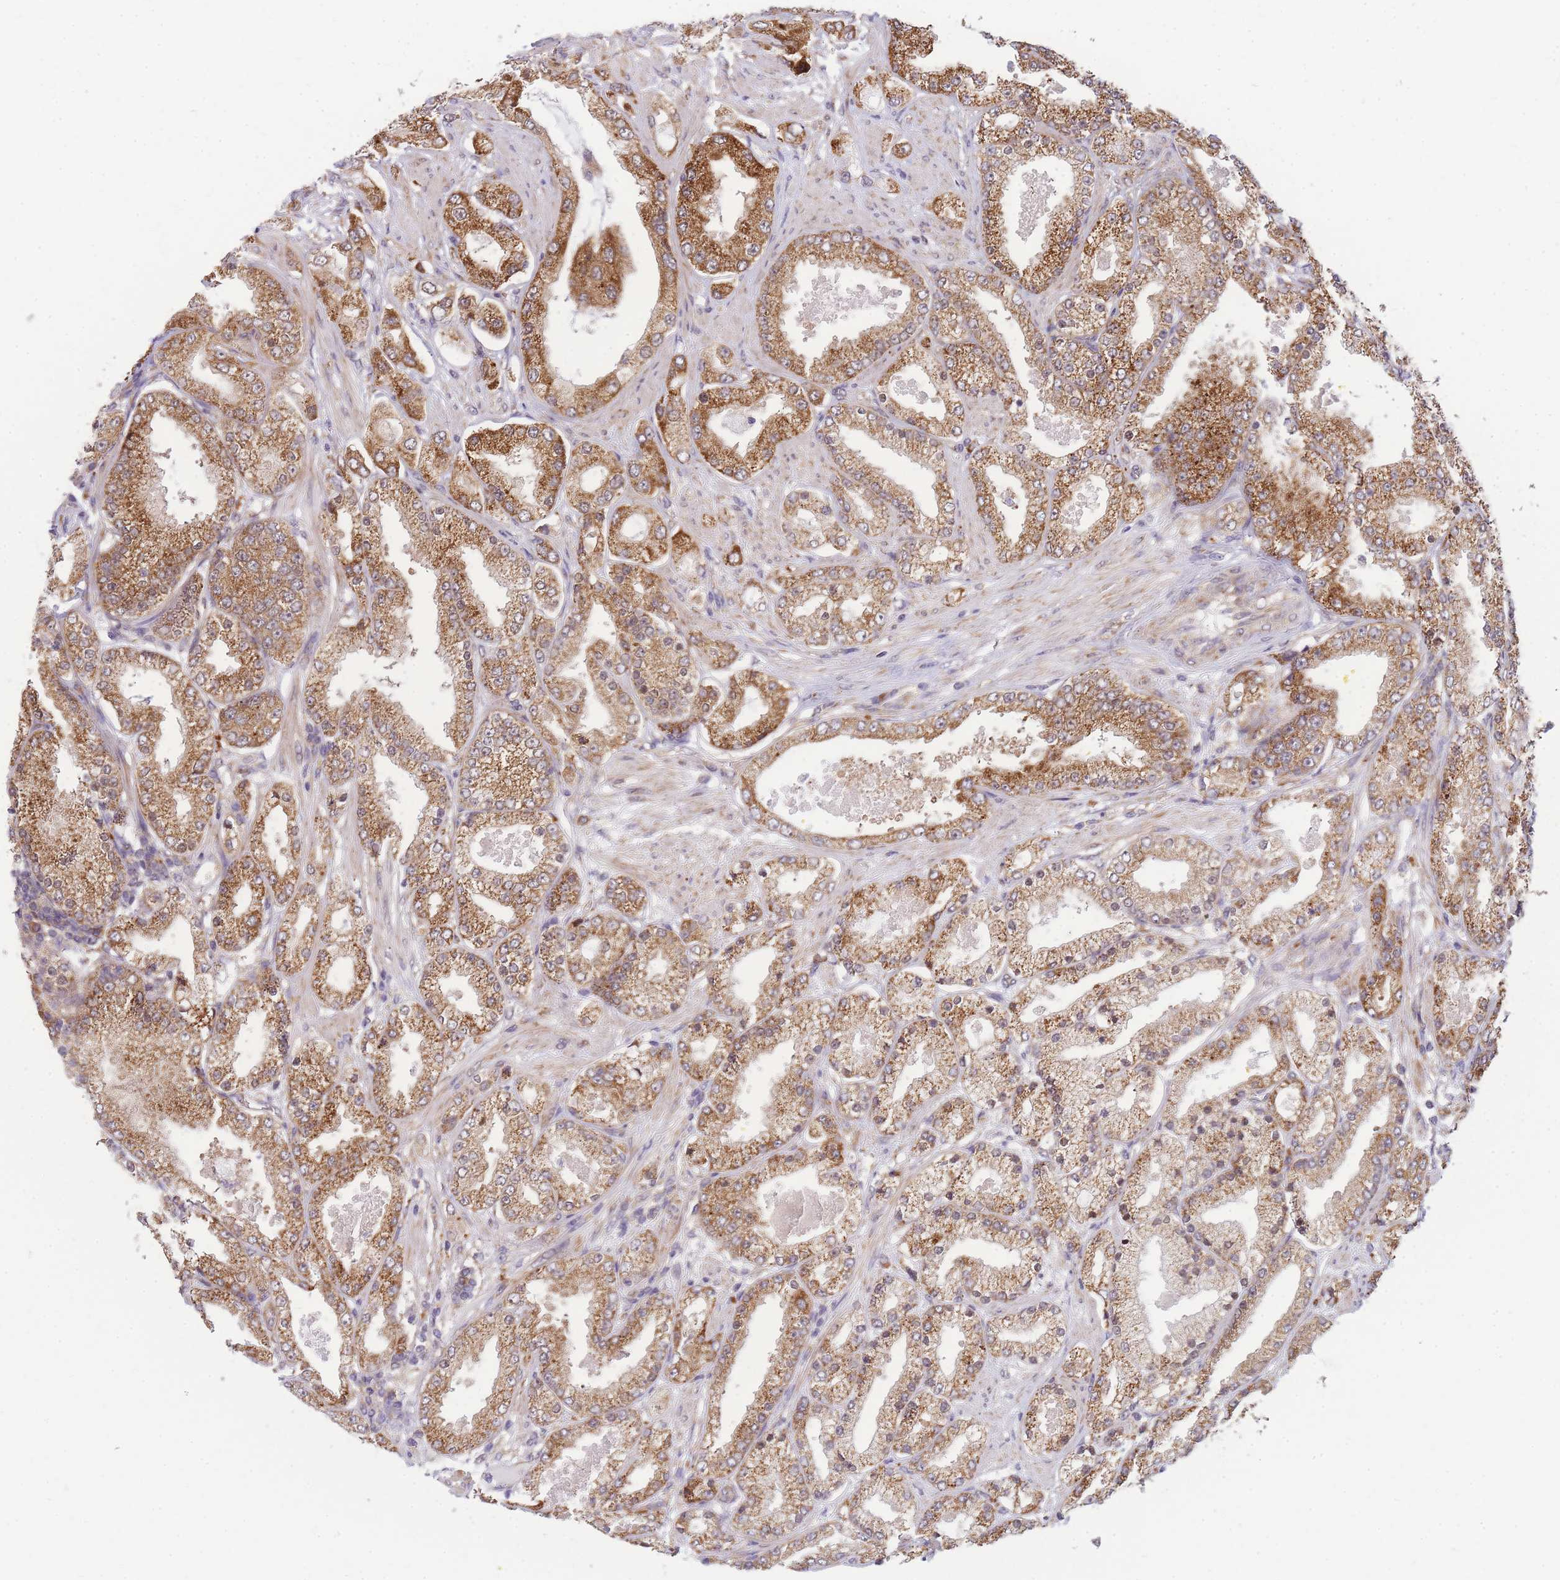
{"staining": {"intensity": "strong", "quantity": ">75%", "location": "cytoplasmic/membranous"}, "tissue": "prostate cancer", "cell_type": "Tumor cells", "image_type": "cancer", "snomed": [{"axis": "morphology", "description": "Adenocarcinoma, High grade"}, {"axis": "topography", "description": "Prostate"}], "caption": "Human high-grade adenocarcinoma (prostate) stained with a protein marker shows strong staining in tumor cells.", "gene": "MRPL23", "patient": {"sex": "male", "age": 68}}